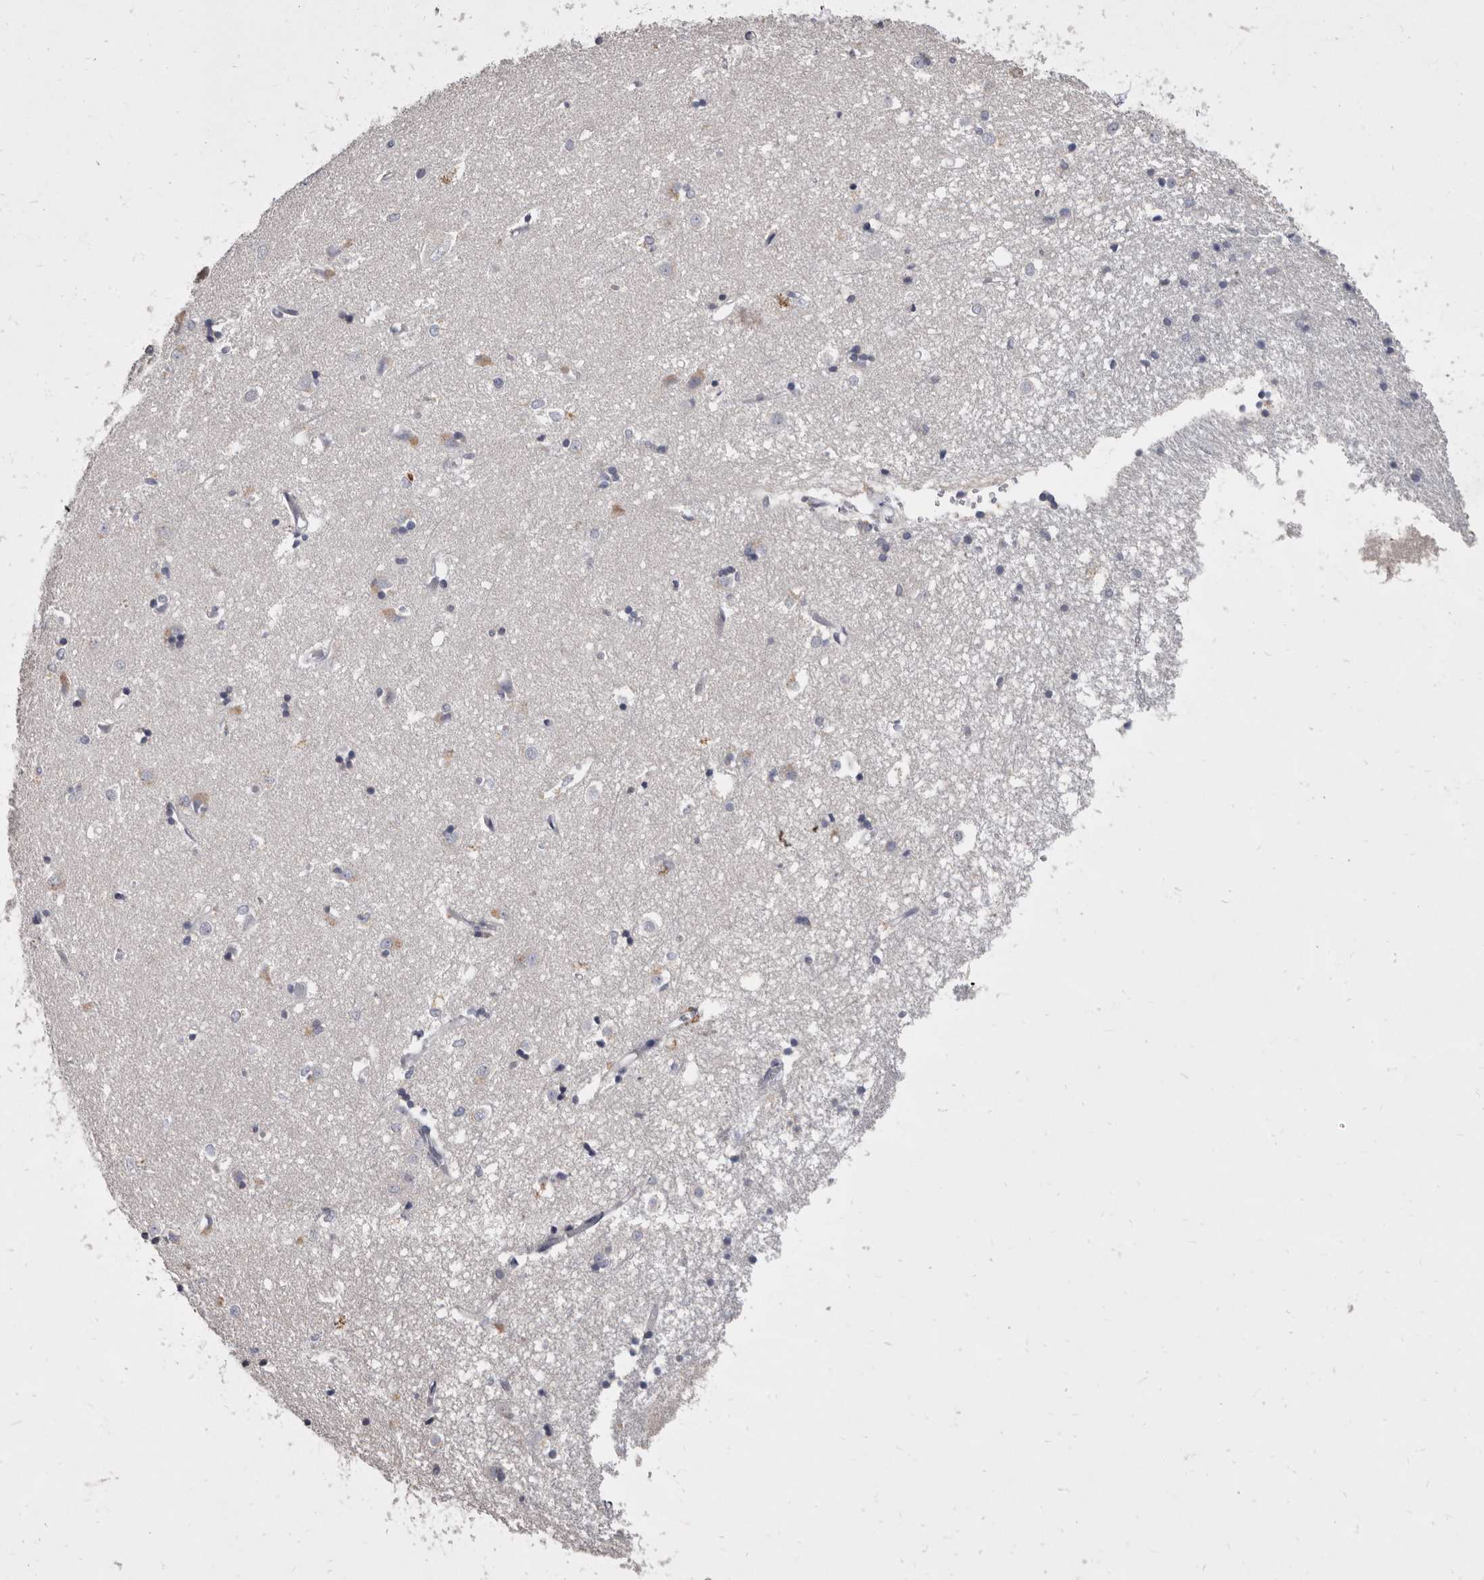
{"staining": {"intensity": "negative", "quantity": "none", "location": "none"}, "tissue": "caudate", "cell_type": "Glial cells", "image_type": "normal", "snomed": [{"axis": "morphology", "description": "Normal tissue, NOS"}, {"axis": "topography", "description": "Lateral ventricle wall"}], "caption": "High magnification brightfield microscopy of normal caudate stained with DAB (brown) and counterstained with hematoxylin (blue): glial cells show no significant staining. (DAB immunohistochemistry, high magnification).", "gene": "CYP2E1", "patient": {"sex": "male", "age": 45}}